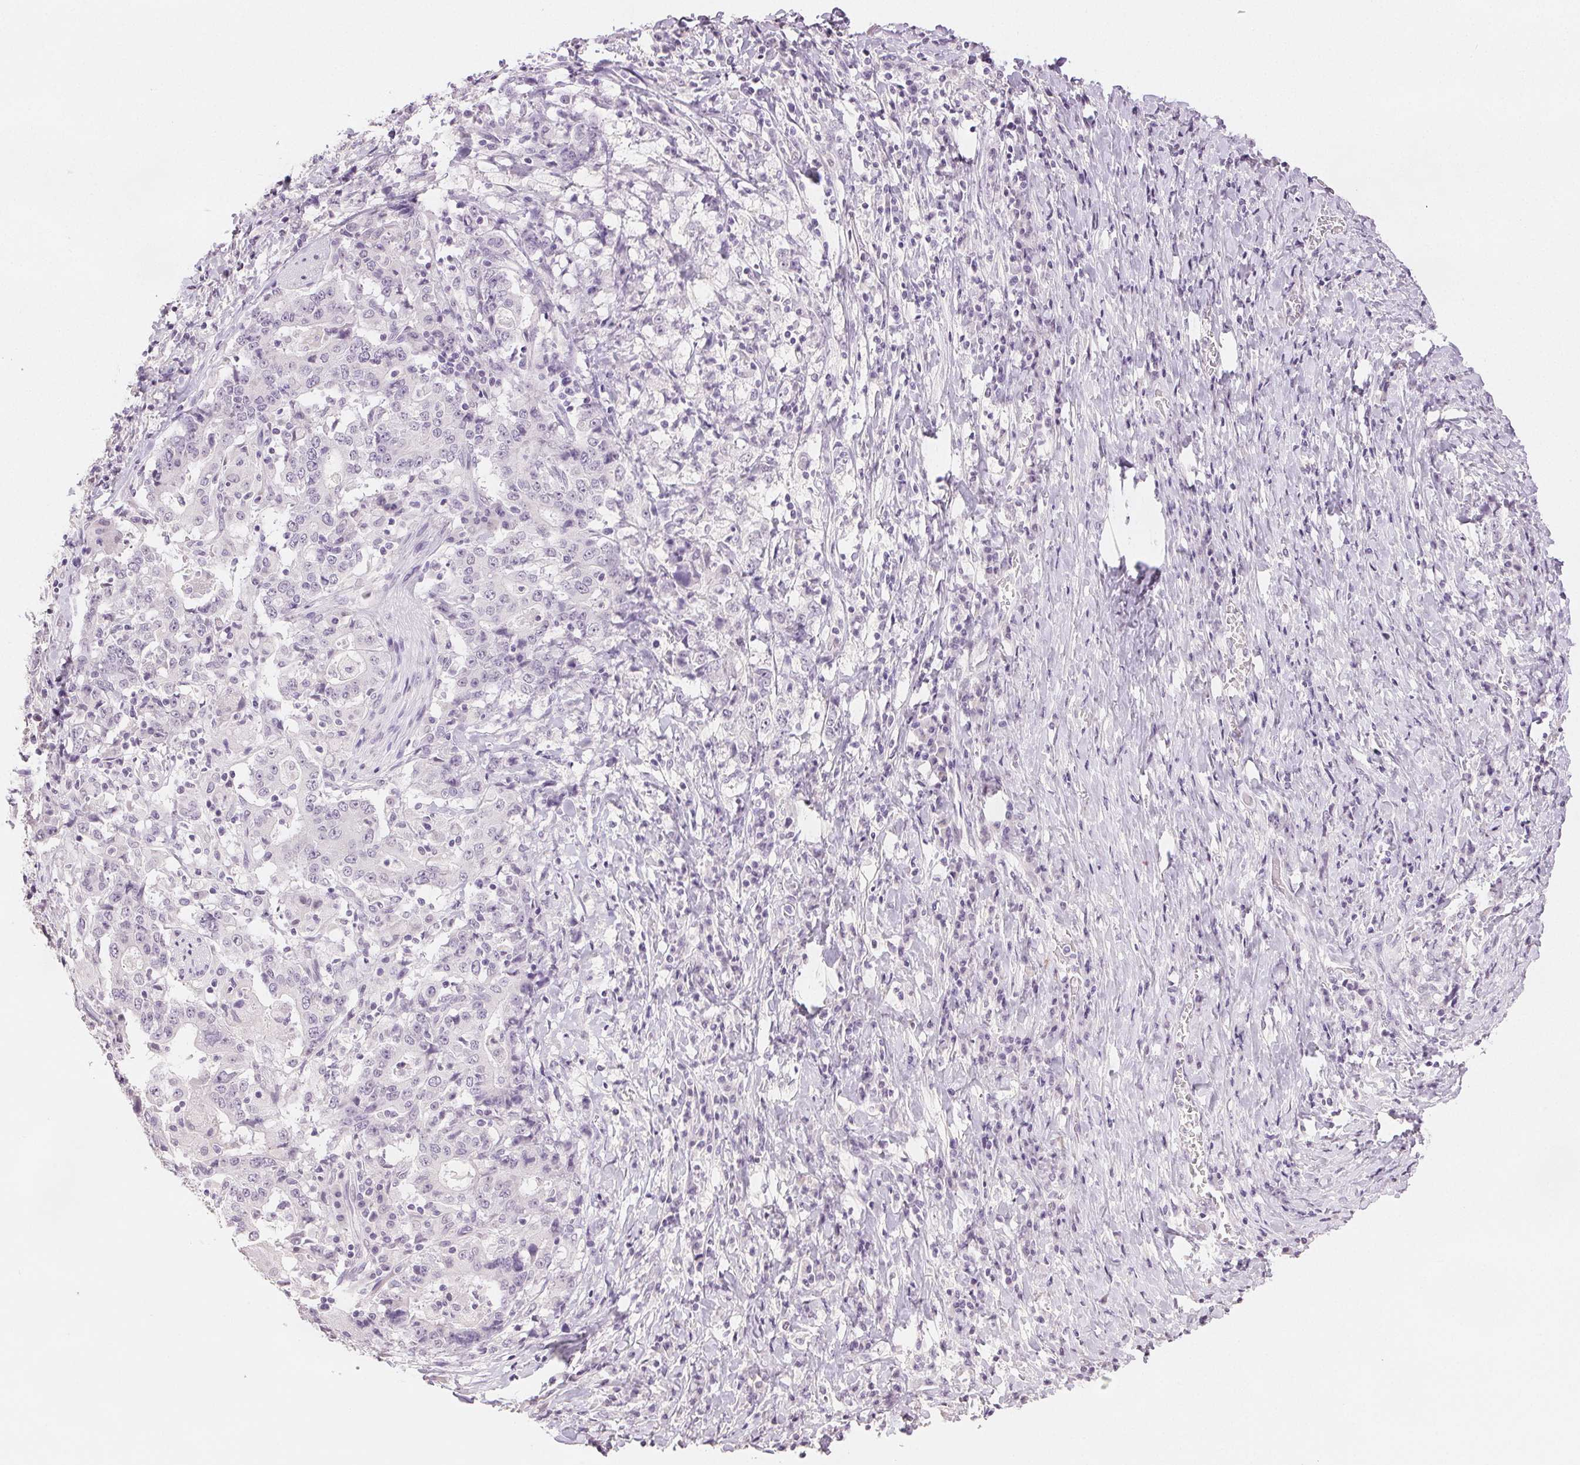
{"staining": {"intensity": "negative", "quantity": "none", "location": "none"}, "tissue": "stomach cancer", "cell_type": "Tumor cells", "image_type": "cancer", "snomed": [{"axis": "morphology", "description": "Normal tissue, NOS"}, {"axis": "morphology", "description": "Adenocarcinoma, NOS"}, {"axis": "topography", "description": "Stomach, upper"}, {"axis": "topography", "description": "Stomach"}], "caption": "IHC photomicrograph of neoplastic tissue: stomach cancer stained with DAB (3,3'-diaminobenzidine) displays no significant protein staining in tumor cells.", "gene": "SCGN", "patient": {"sex": "male", "age": 59}}